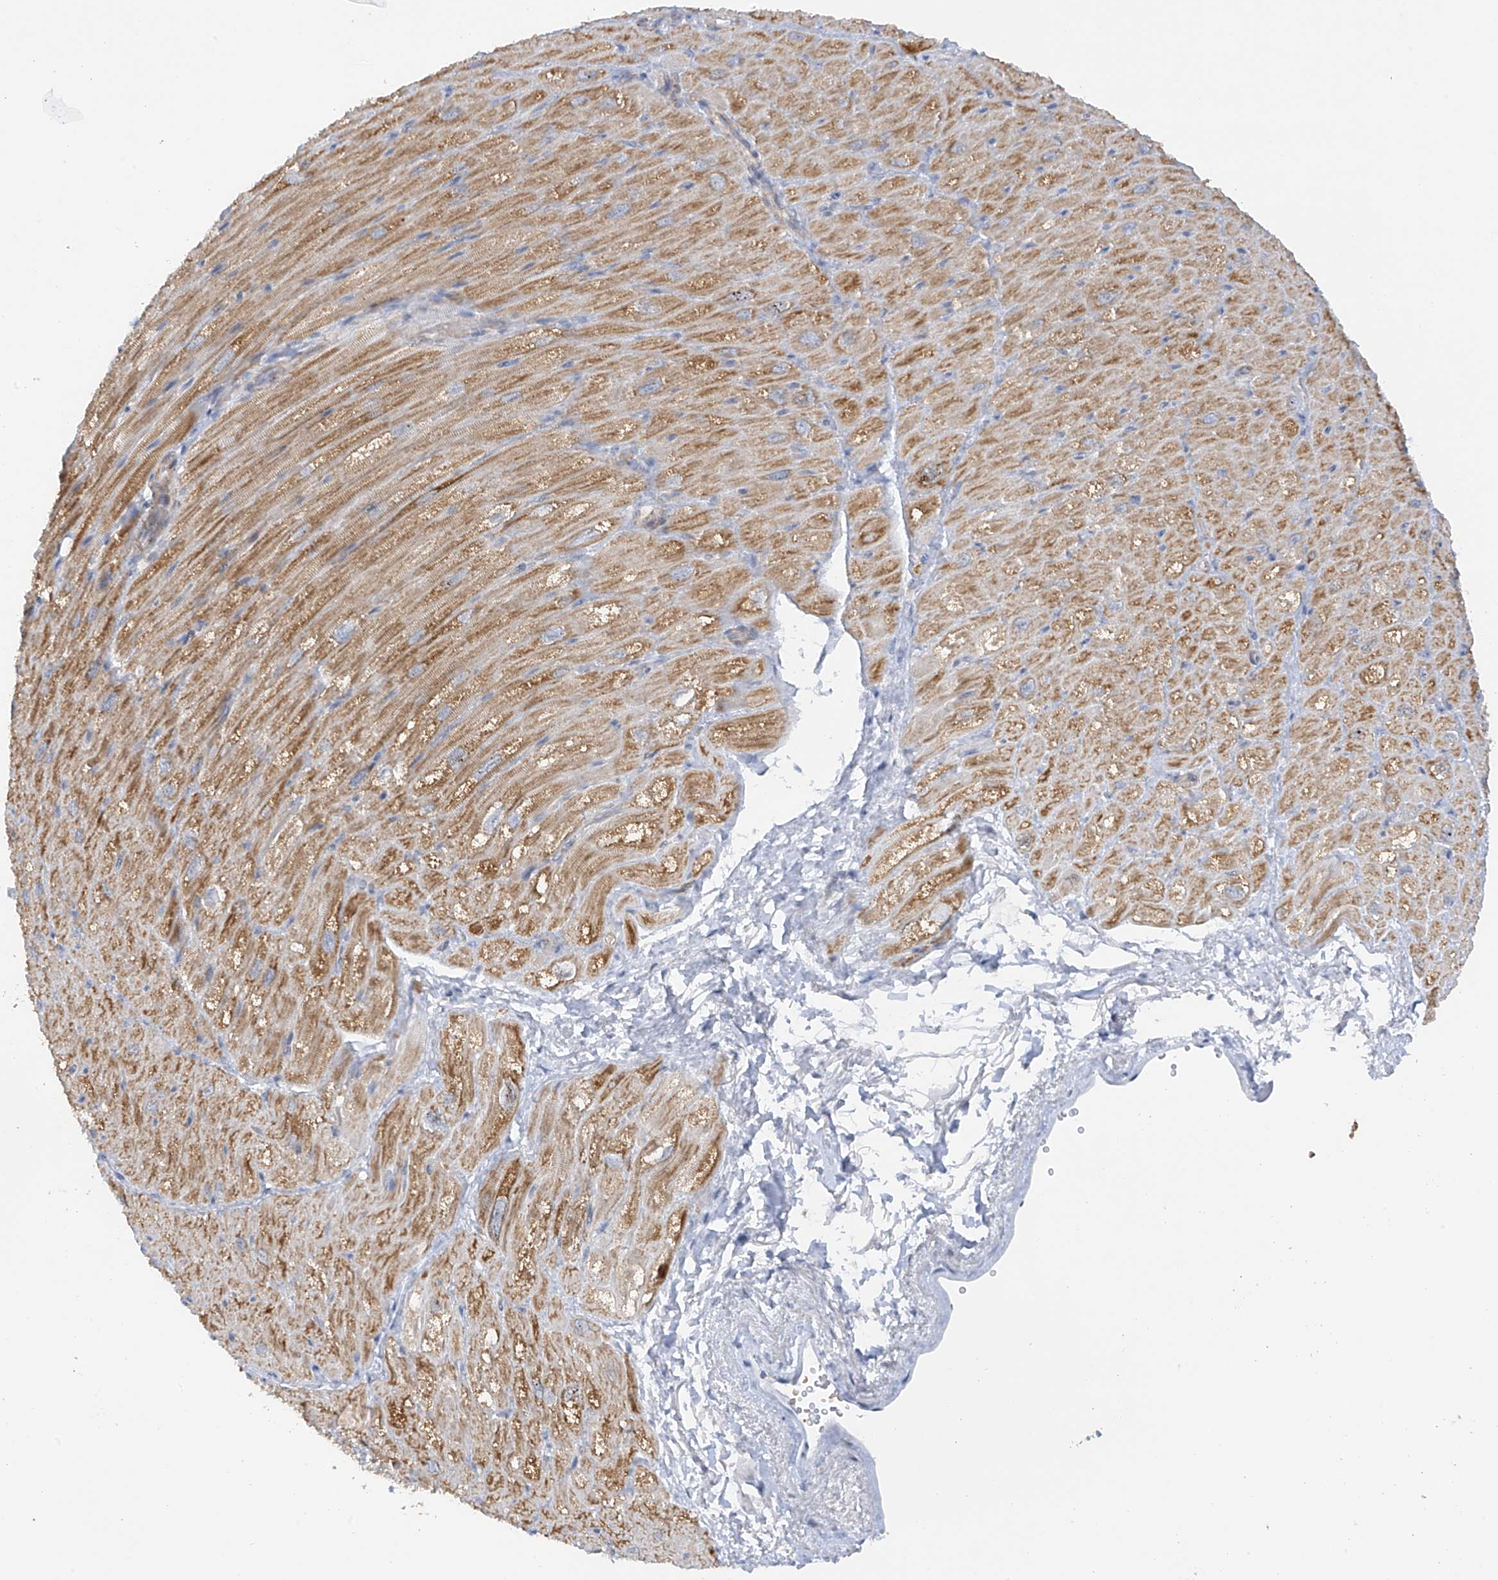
{"staining": {"intensity": "moderate", "quantity": ">75%", "location": "cytoplasmic/membranous"}, "tissue": "heart muscle", "cell_type": "Cardiomyocytes", "image_type": "normal", "snomed": [{"axis": "morphology", "description": "Normal tissue, NOS"}, {"axis": "topography", "description": "Heart"}], "caption": "Immunohistochemistry histopathology image of benign human heart muscle stained for a protein (brown), which shows medium levels of moderate cytoplasmic/membranous staining in approximately >75% of cardiomyocytes.", "gene": "METTL18", "patient": {"sex": "male", "age": 50}}